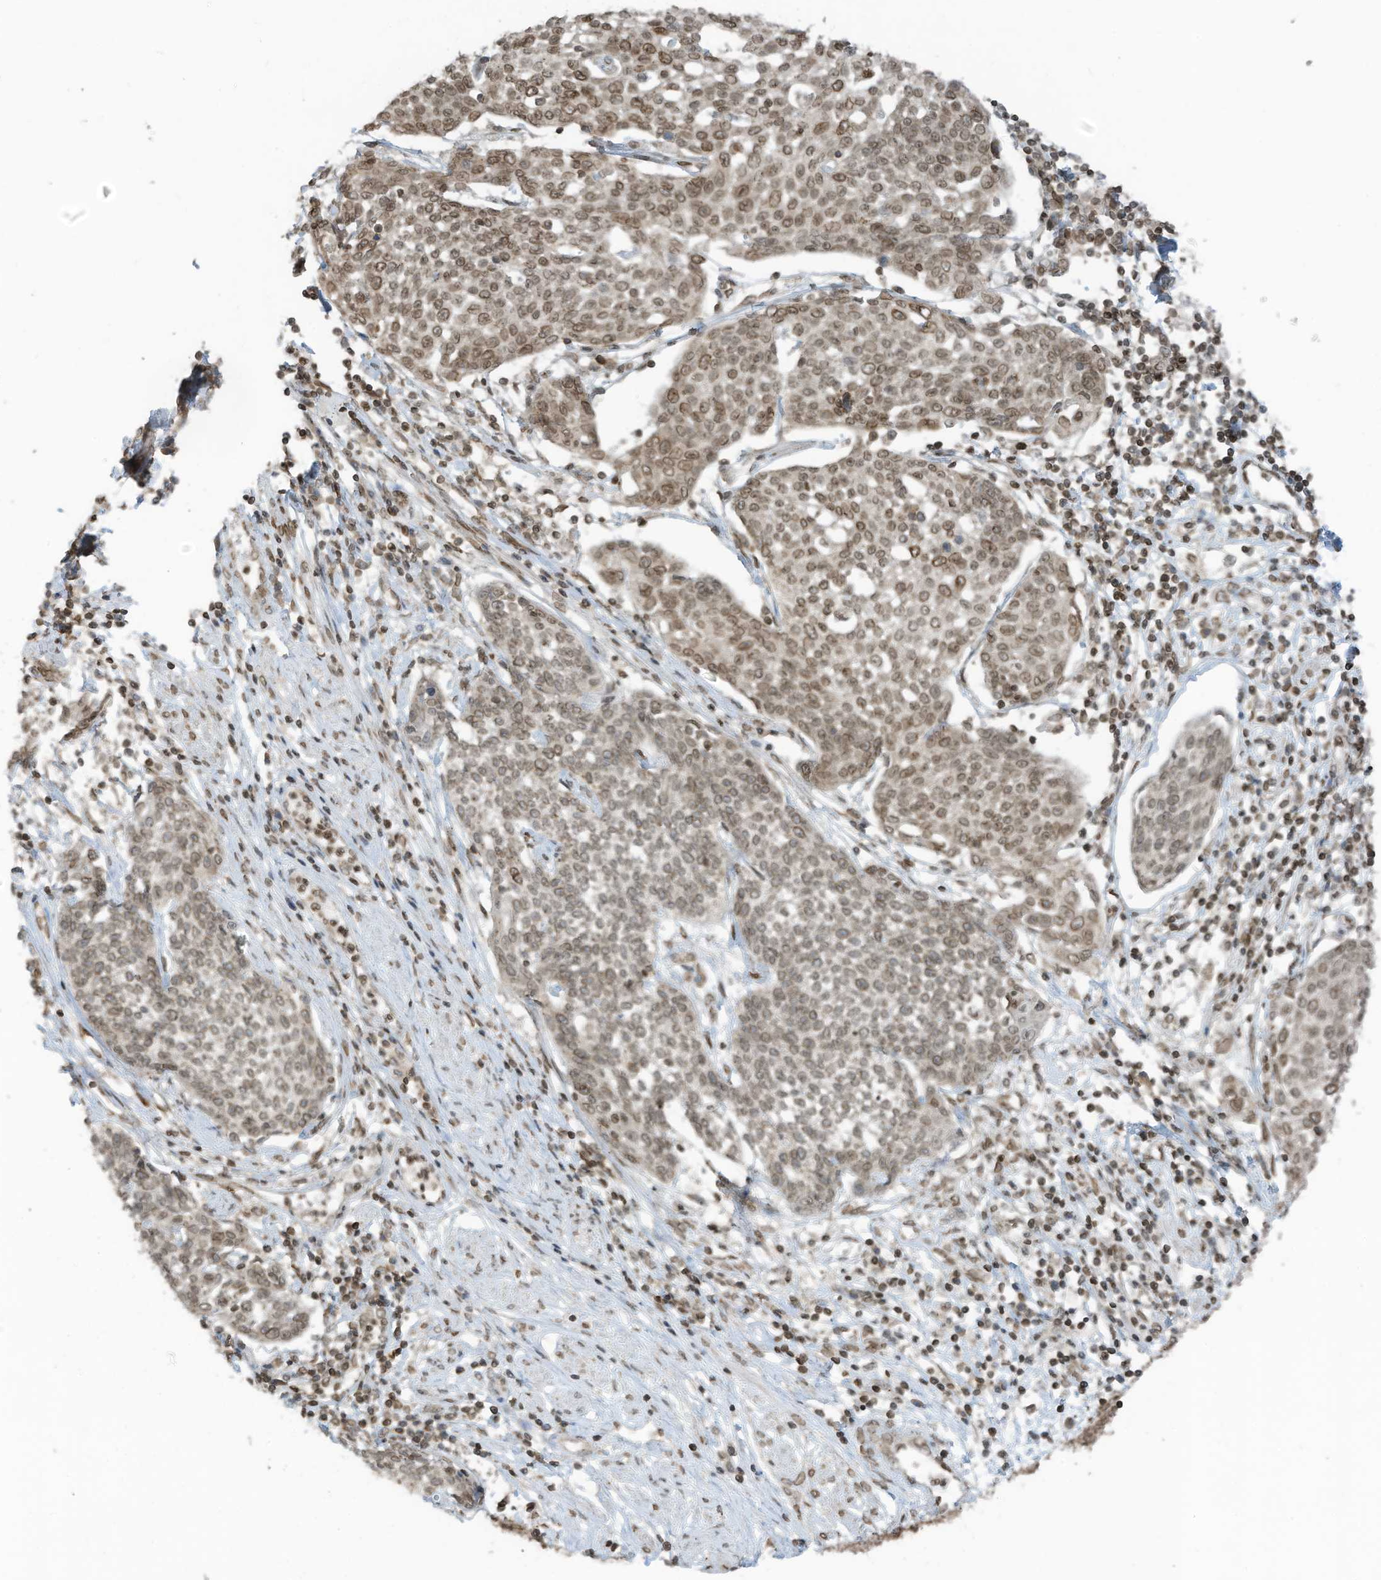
{"staining": {"intensity": "moderate", "quantity": "25%-75%", "location": "cytoplasmic/membranous,nuclear"}, "tissue": "cervical cancer", "cell_type": "Tumor cells", "image_type": "cancer", "snomed": [{"axis": "morphology", "description": "Squamous cell carcinoma, NOS"}, {"axis": "topography", "description": "Cervix"}], "caption": "Human squamous cell carcinoma (cervical) stained with a brown dye shows moderate cytoplasmic/membranous and nuclear positive positivity in approximately 25%-75% of tumor cells.", "gene": "RABL3", "patient": {"sex": "female", "age": 34}}